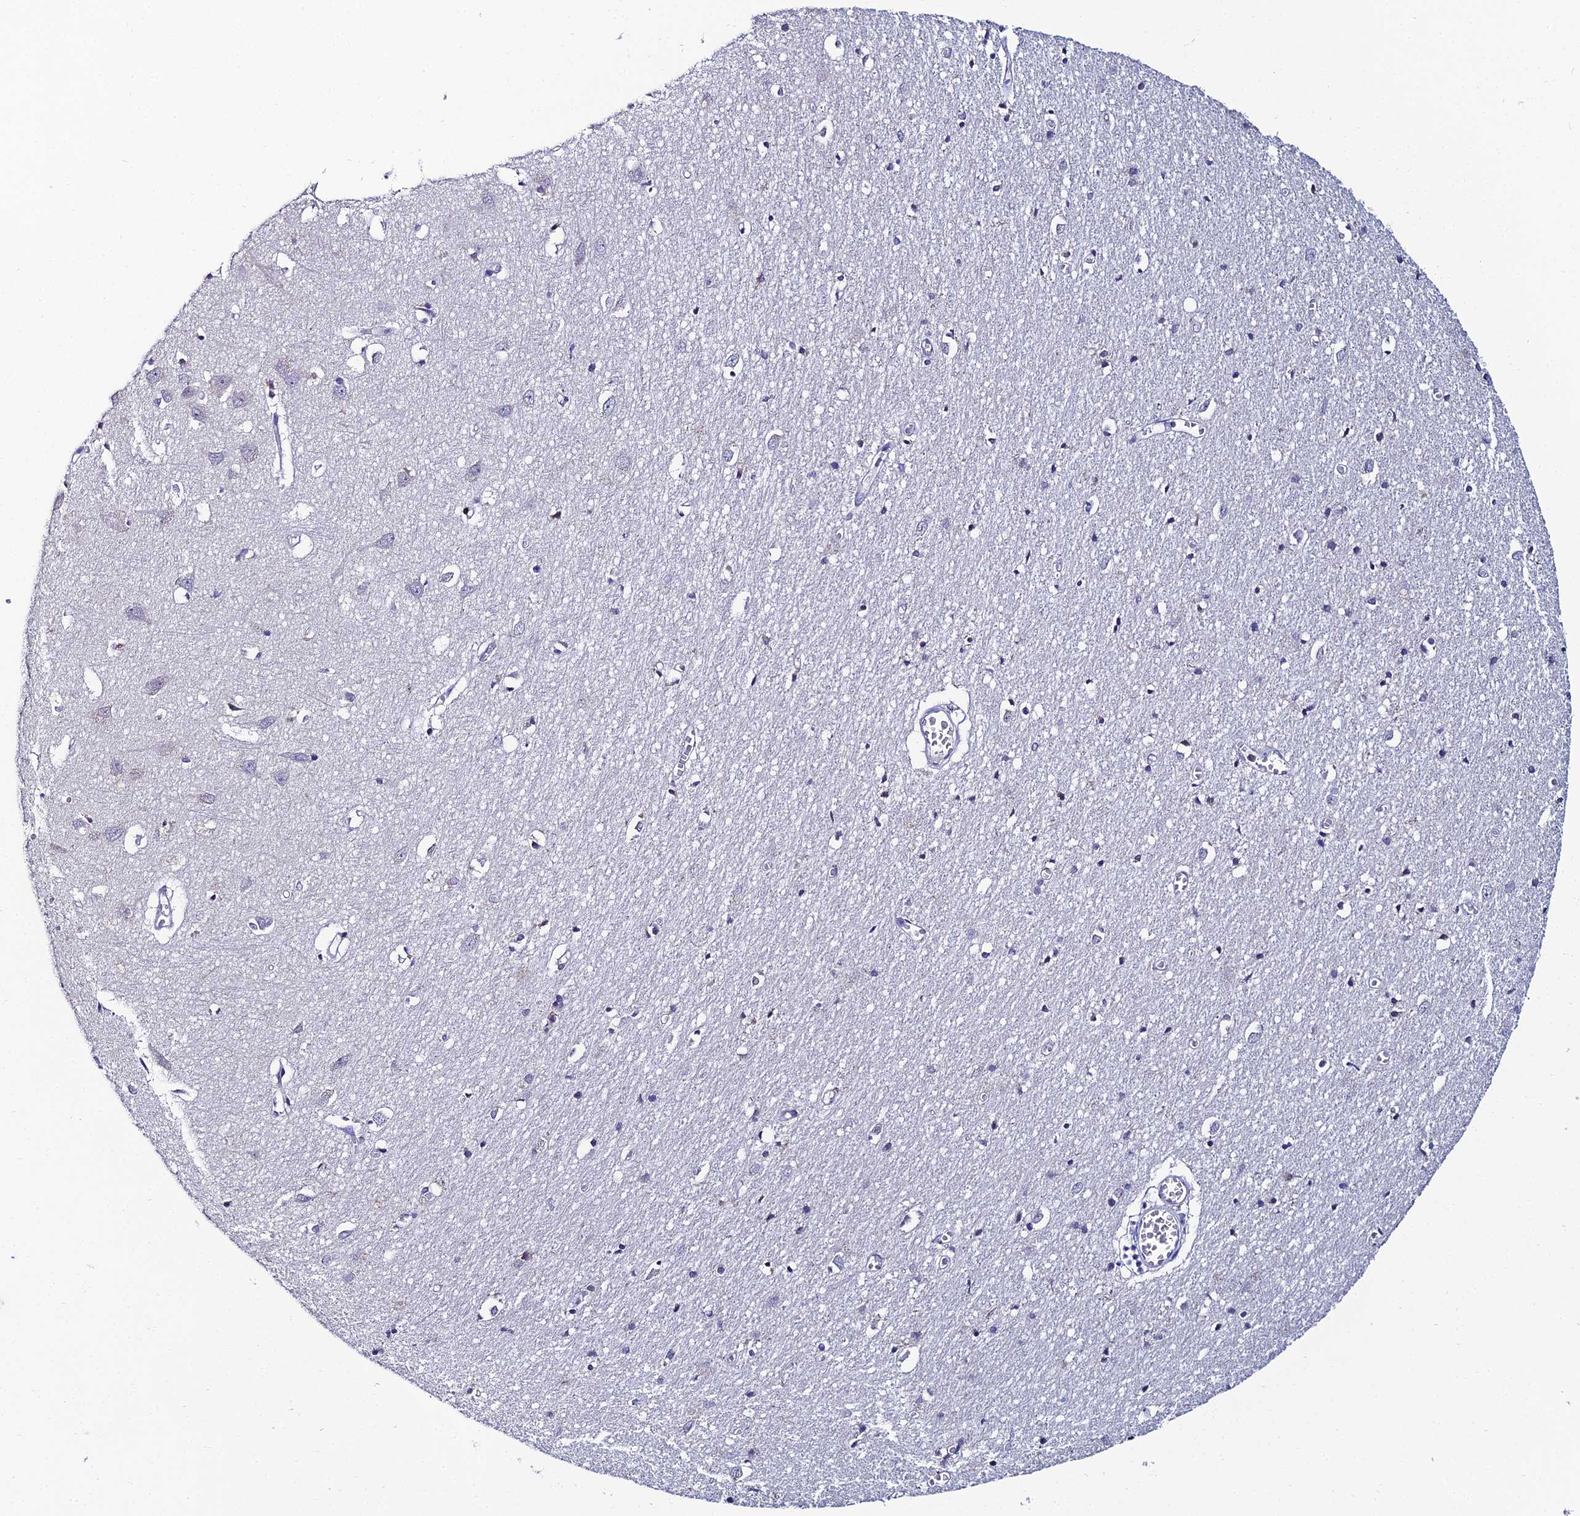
{"staining": {"intensity": "negative", "quantity": "none", "location": "none"}, "tissue": "cerebral cortex", "cell_type": "Endothelial cells", "image_type": "normal", "snomed": [{"axis": "morphology", "description": "Normal tissue, NOS"}, {"axis": "topography", "description": "Cerebral cortex"}], "caption": "DAB immunohistochemical staining of unremarkable human cerebral cortex displays no significant positivity in endothelial cells. (Immunohistochemistry, brightfield microscopy, high magnification).", "gene": "TAF9B", "patient": {"sex": "female", "age": 64}}